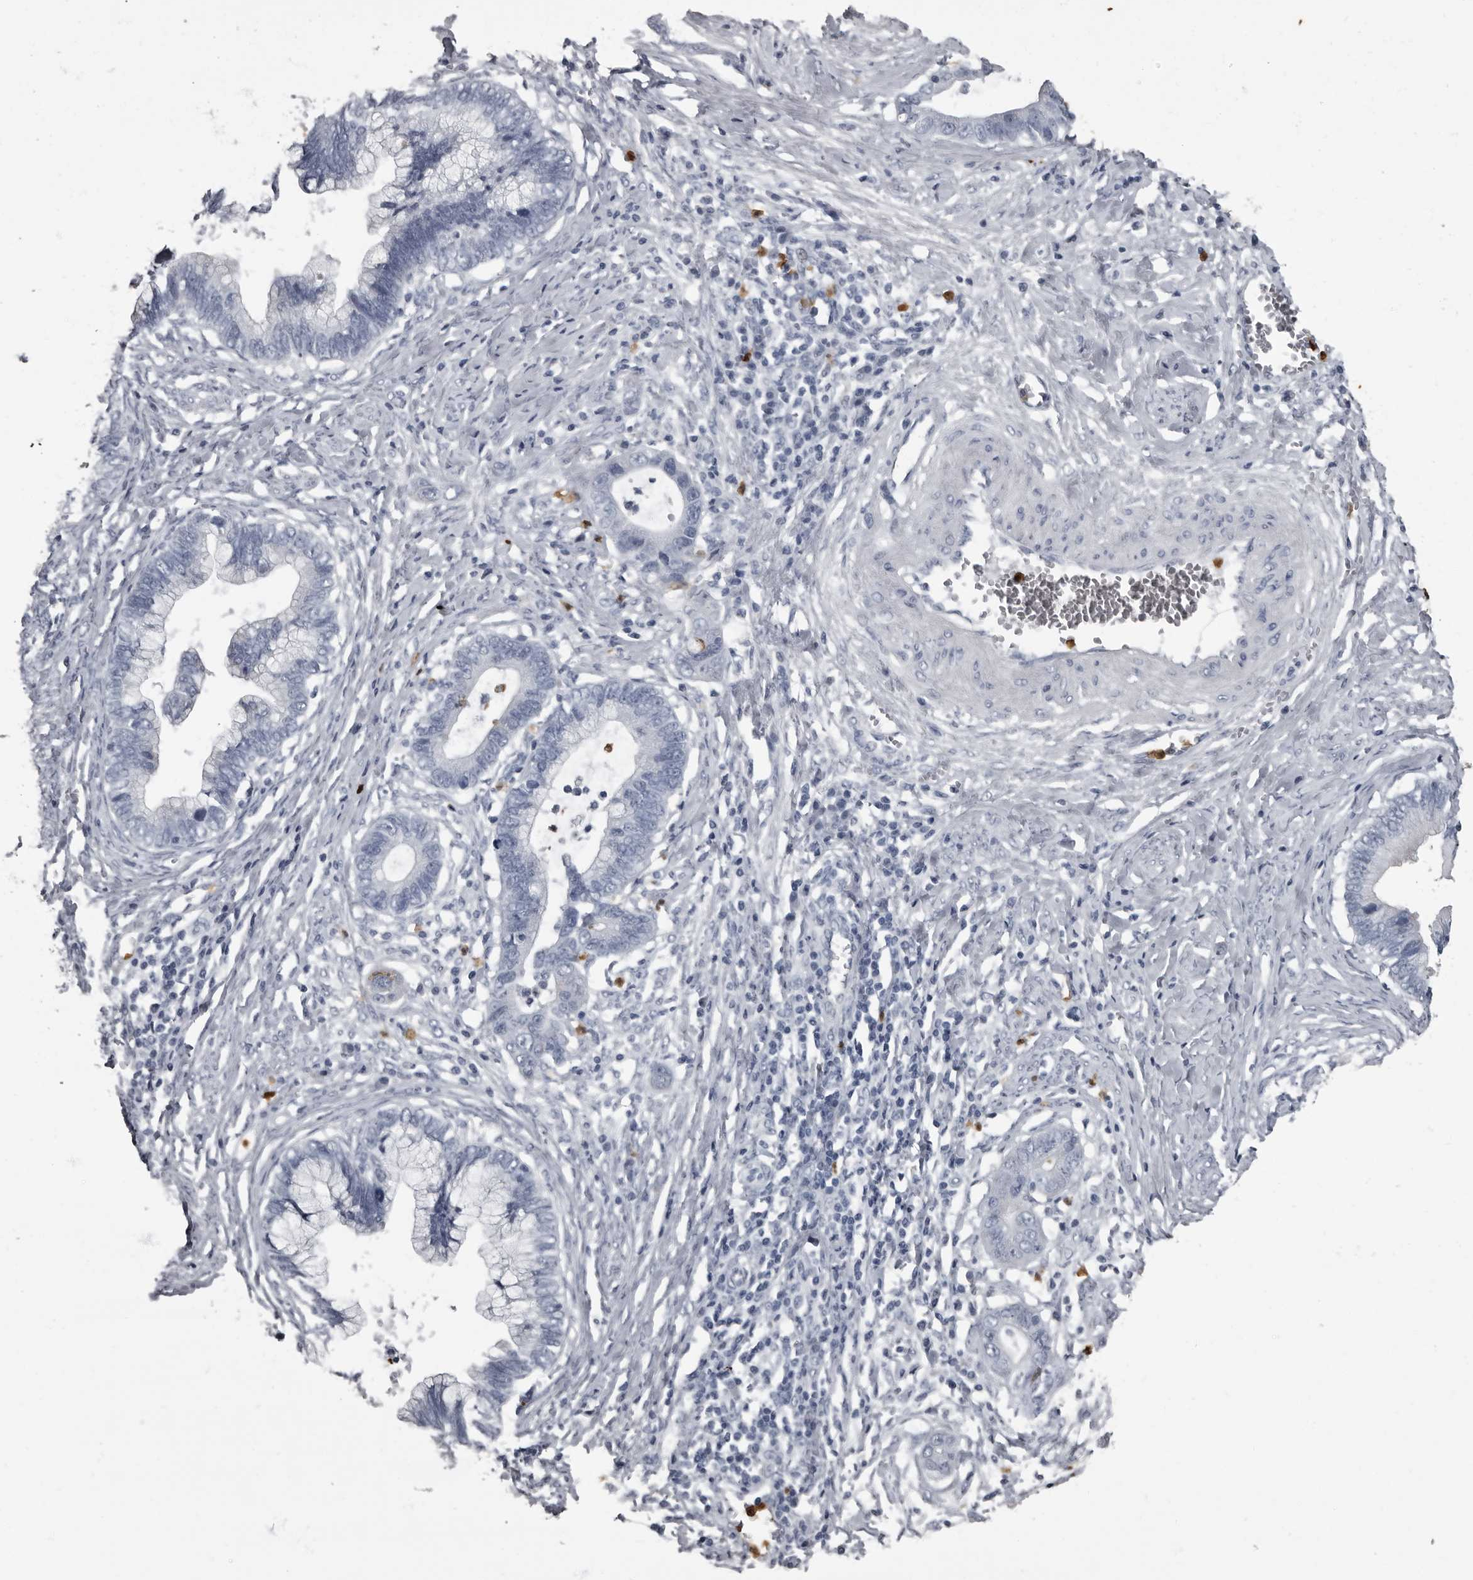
{"staining": {"intensity": "negative", "quantity": "none", "location": "none"}, "tissue": "cervical cancer", "cell_type": "Tumor cells", "image_type": "cancer", "snomed": [{"axis": "morphology", "description": "Adenocarcinoma, NOS"}, {"axis": "topography", "description": "Cervix"}], "caption": "Adenocarcinoma (cervical) stained for a protein using immunohistochemistry displays no positivity tumor cells.", "gene": "TPD52L1", "patient": {"sex": "female", "age": 44}}